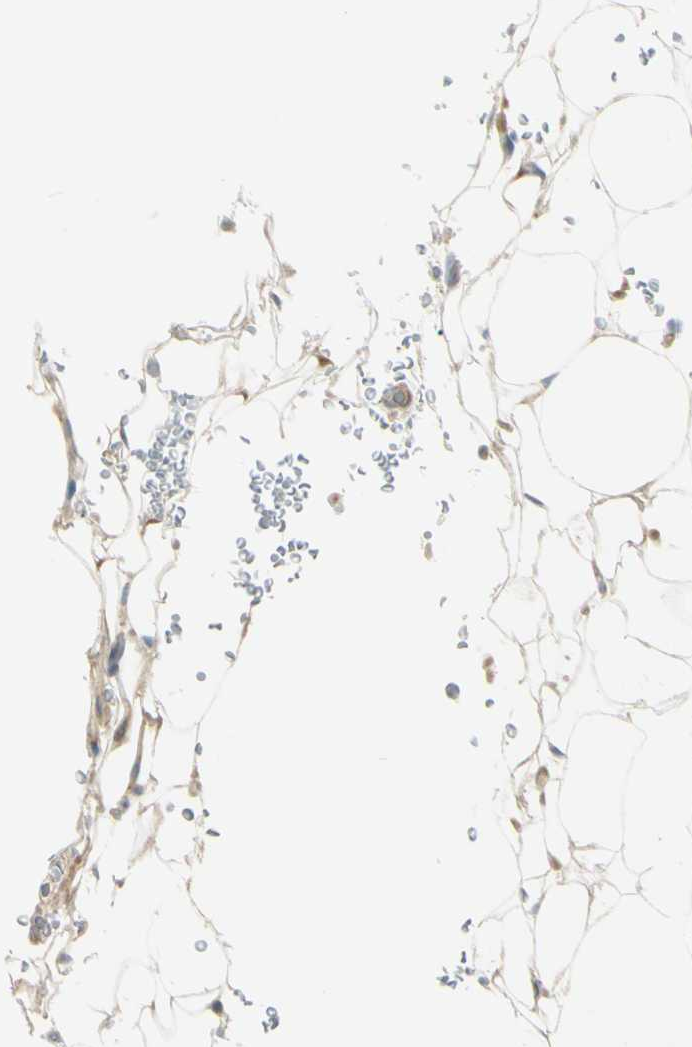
{"staining": {"intensity": "negative", "quantity": "none", "location": "none"}, "tissue": "adipose tissue", "cell_type": "Adipocytes", "image_type": "normal", "snomed": [{"axis": "morphology", "description": "Normal tissue, NOS"}, {"axis": "topography", "description": "Peripheral nerve tissue"}], "caption": "Immunohistochemical staining of unremarkable human adipose tissue displays no significant expression in adipocytes.", "gene": "C1orf159", "patient": {"sex": "male", "age": 70}}